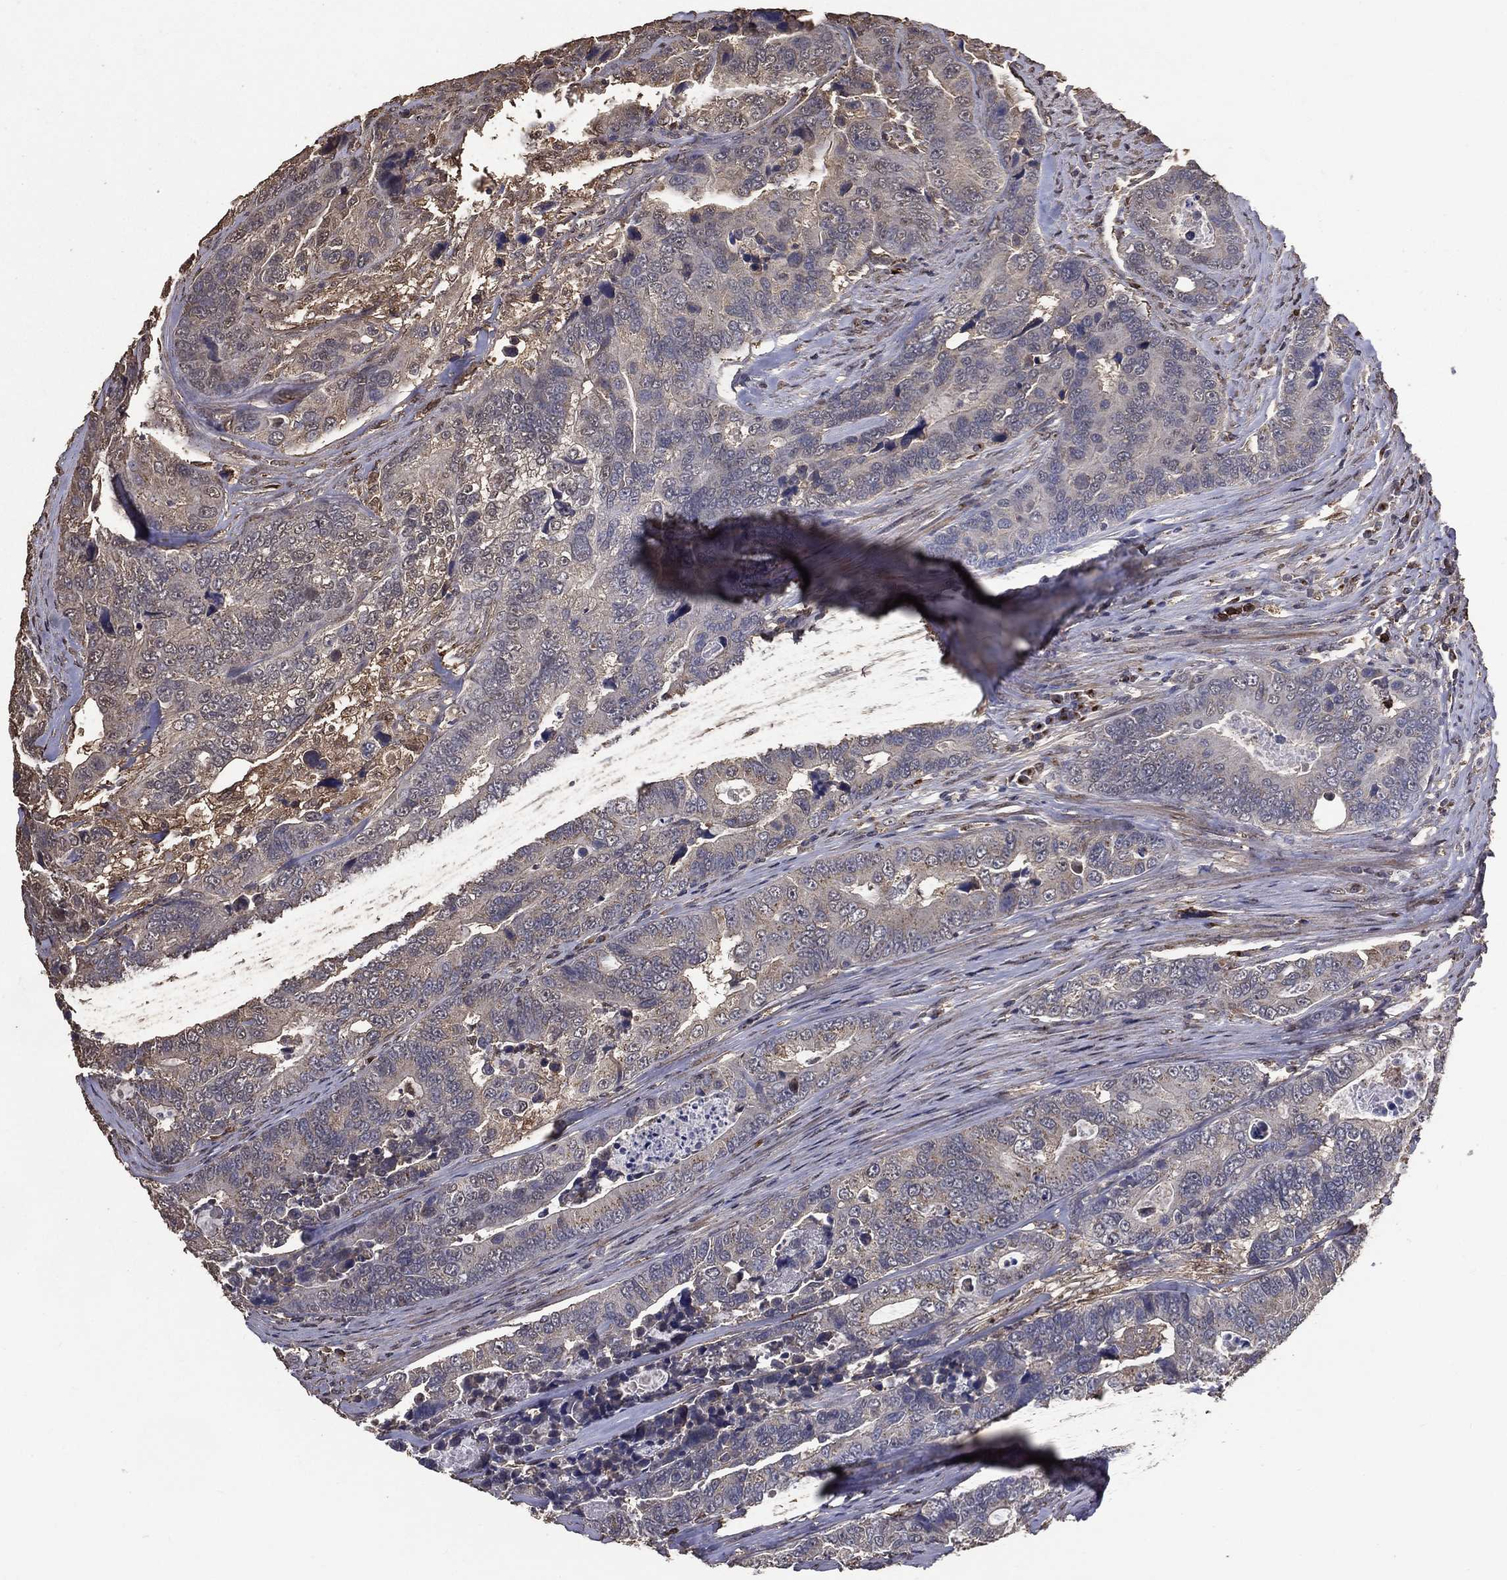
{"staining": {"intensity": "negative", "quantity": "none", "location": "none"}, "tissue": "colorectal cancer", "cell_type": "Tumor cells", "image_type": "cancer", "snomed": [{"axis": "morphology", "description": "Adenocarcinoma, NOS"}, {"axis": "topography", "description": "Colon"}], "caption": "Immunohistochemical staining of human colorectal cancer (adenocarcinoma) displays no significant positivity in tumor cells.", "gene": "GPR183", "patient": {"sex": "female", "age": 72}}